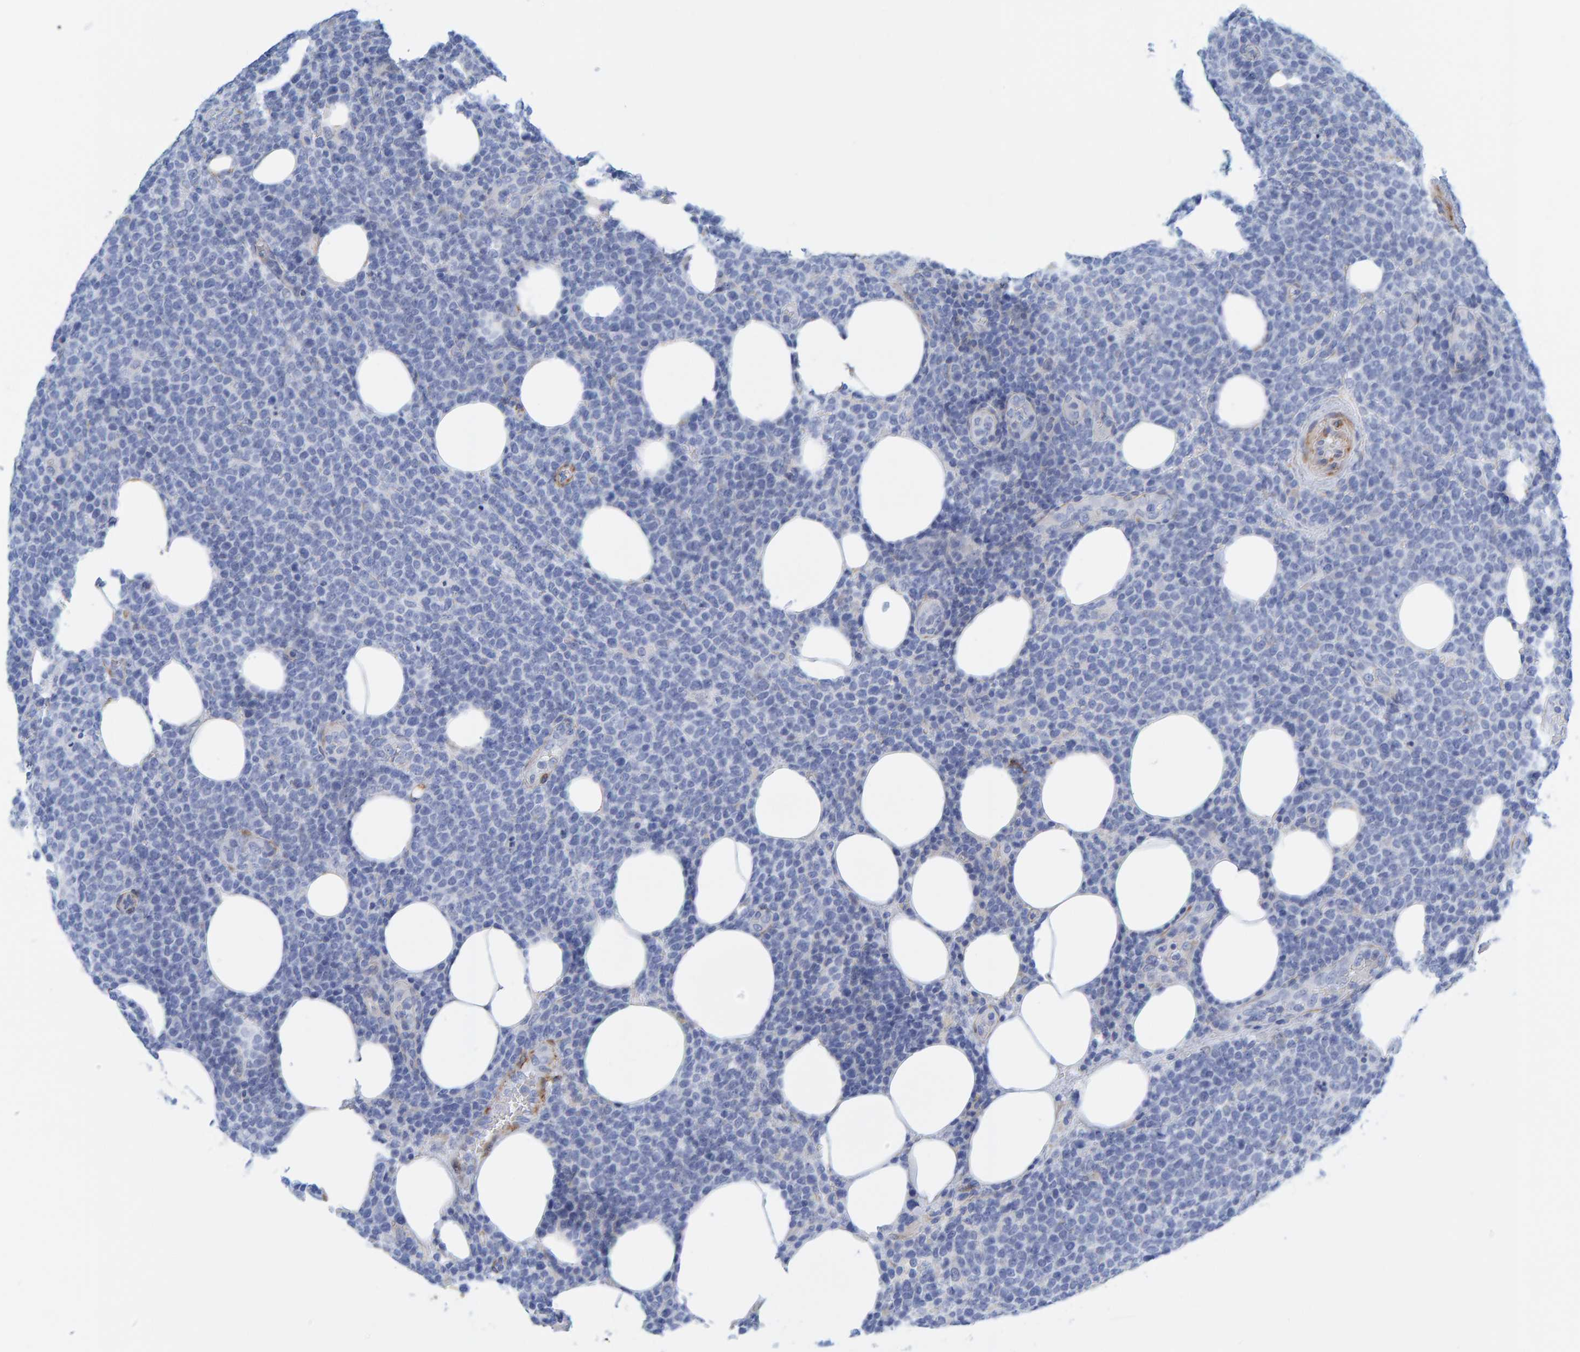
{"staining": {"intensity": "negative", "quantity": "none", "location": "none"}, "tissue": "lymphoma", "cell_type": "Tumor cells", "image_type": "cancer", "snomed": [{"axis": "morphology", "description": "Malignant lymphoma, non-Hodgkin's type, High grade"}, {"axis": "topography", "description": "Lymph node"}], "caption": "Micrograph shows no protein positivity in tumor cells of malignant lymphoma, non-Hodgkin's type (high-grade) tissue.", "gene": "MAP1B", "patient": {"sex": "male", "age": 61}}